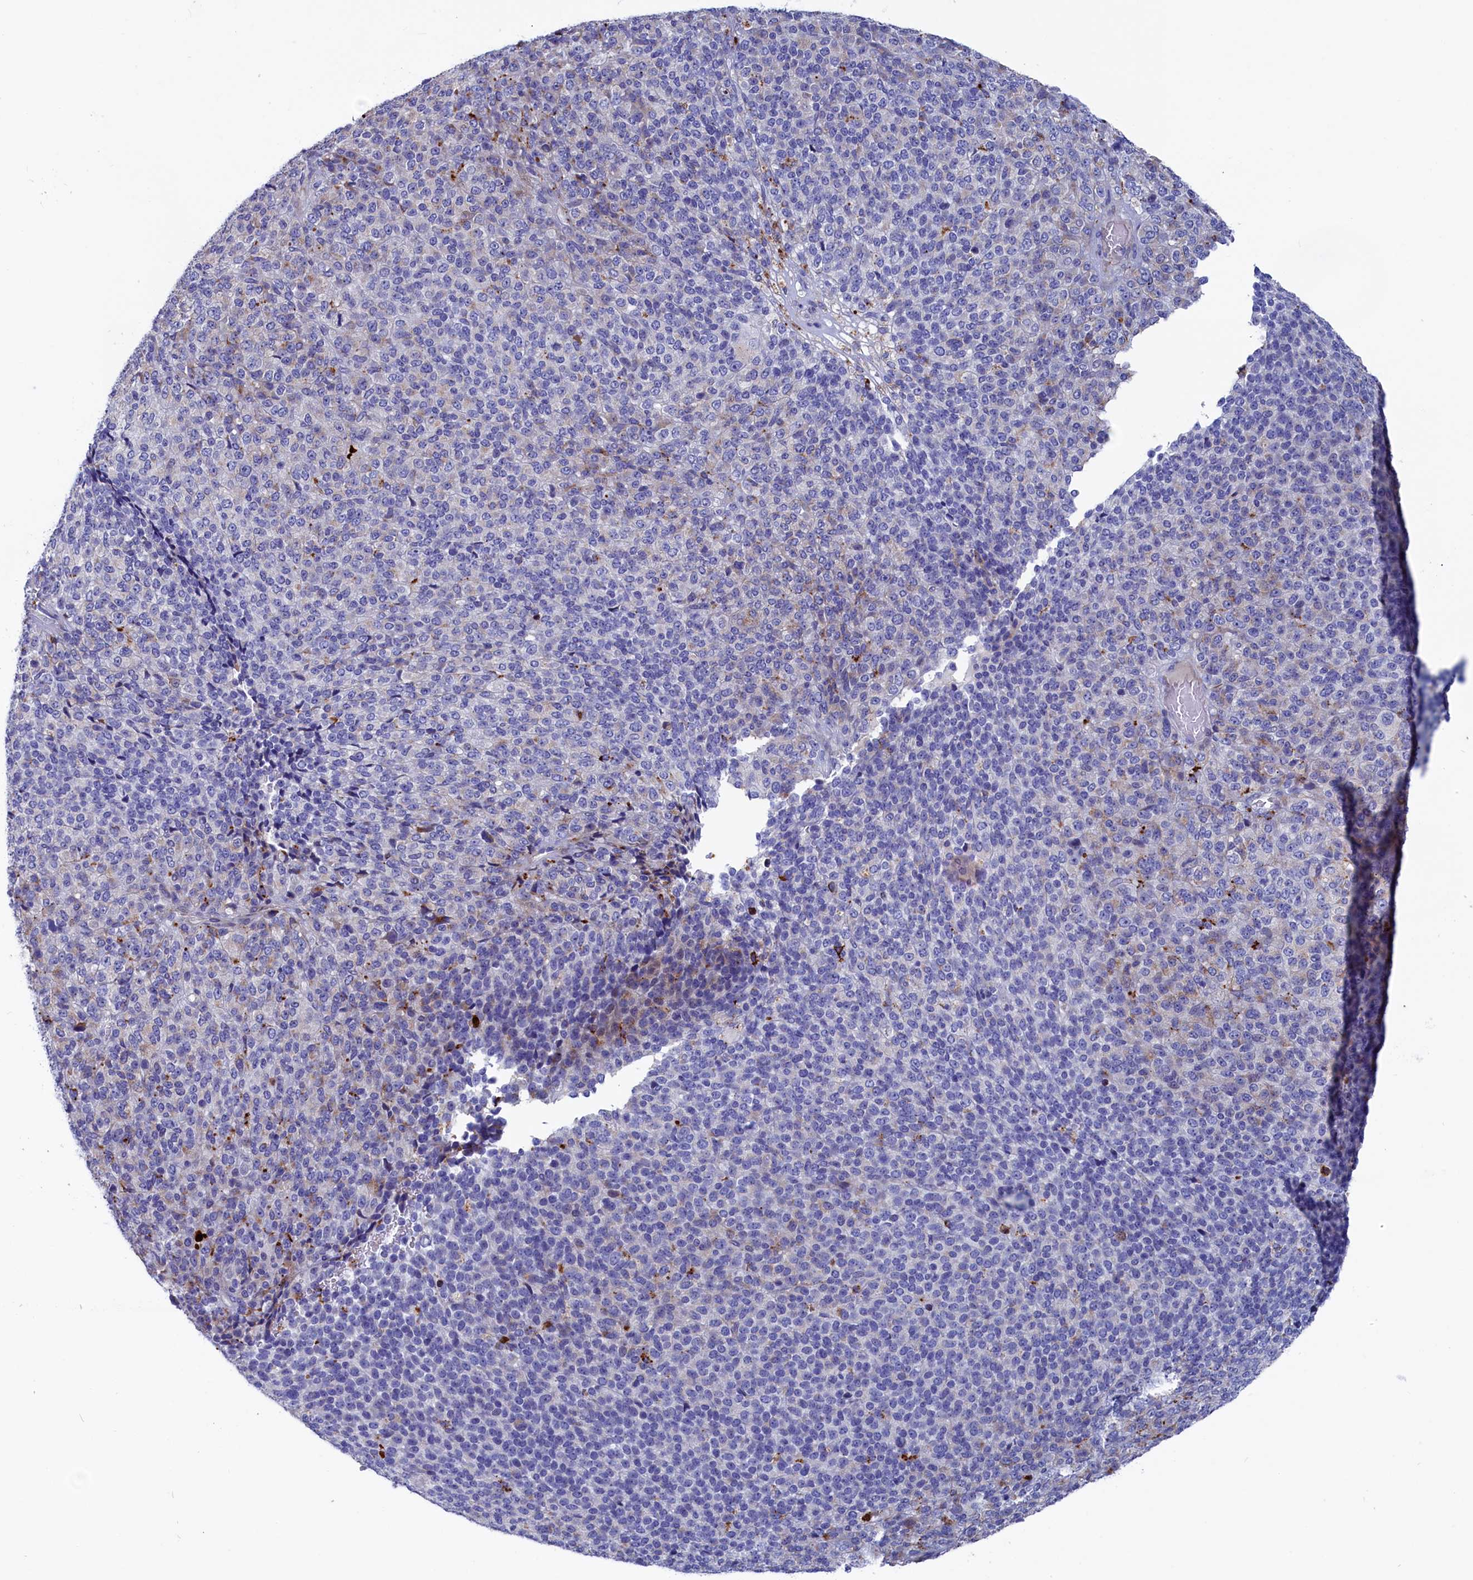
{"staining": {"intensity": "negative", "quantity": "none", "location": "none"}, "tissue": "melanoma", "cell_type": "Tumor cells", "image_type": "cancer", "snomed": [{"axis": "morphology", "description": "Malignant melanoma, Metastatic site"}, {"axis": "topography", "description": "Brain"}], "caption": "IHC micrograph of neoplastic tissue: human malignant melanoma (metastatic site) stained with DAB displays no significant protein positivity in tumor cells. The staining was performed using DAB to visualize the protein expression in brown, while the nuclei were stained in blue with hematoxylin (Magnification: 20x).", "gene": "NUDT7", "patient": {"sex": "female", "age": 56}}